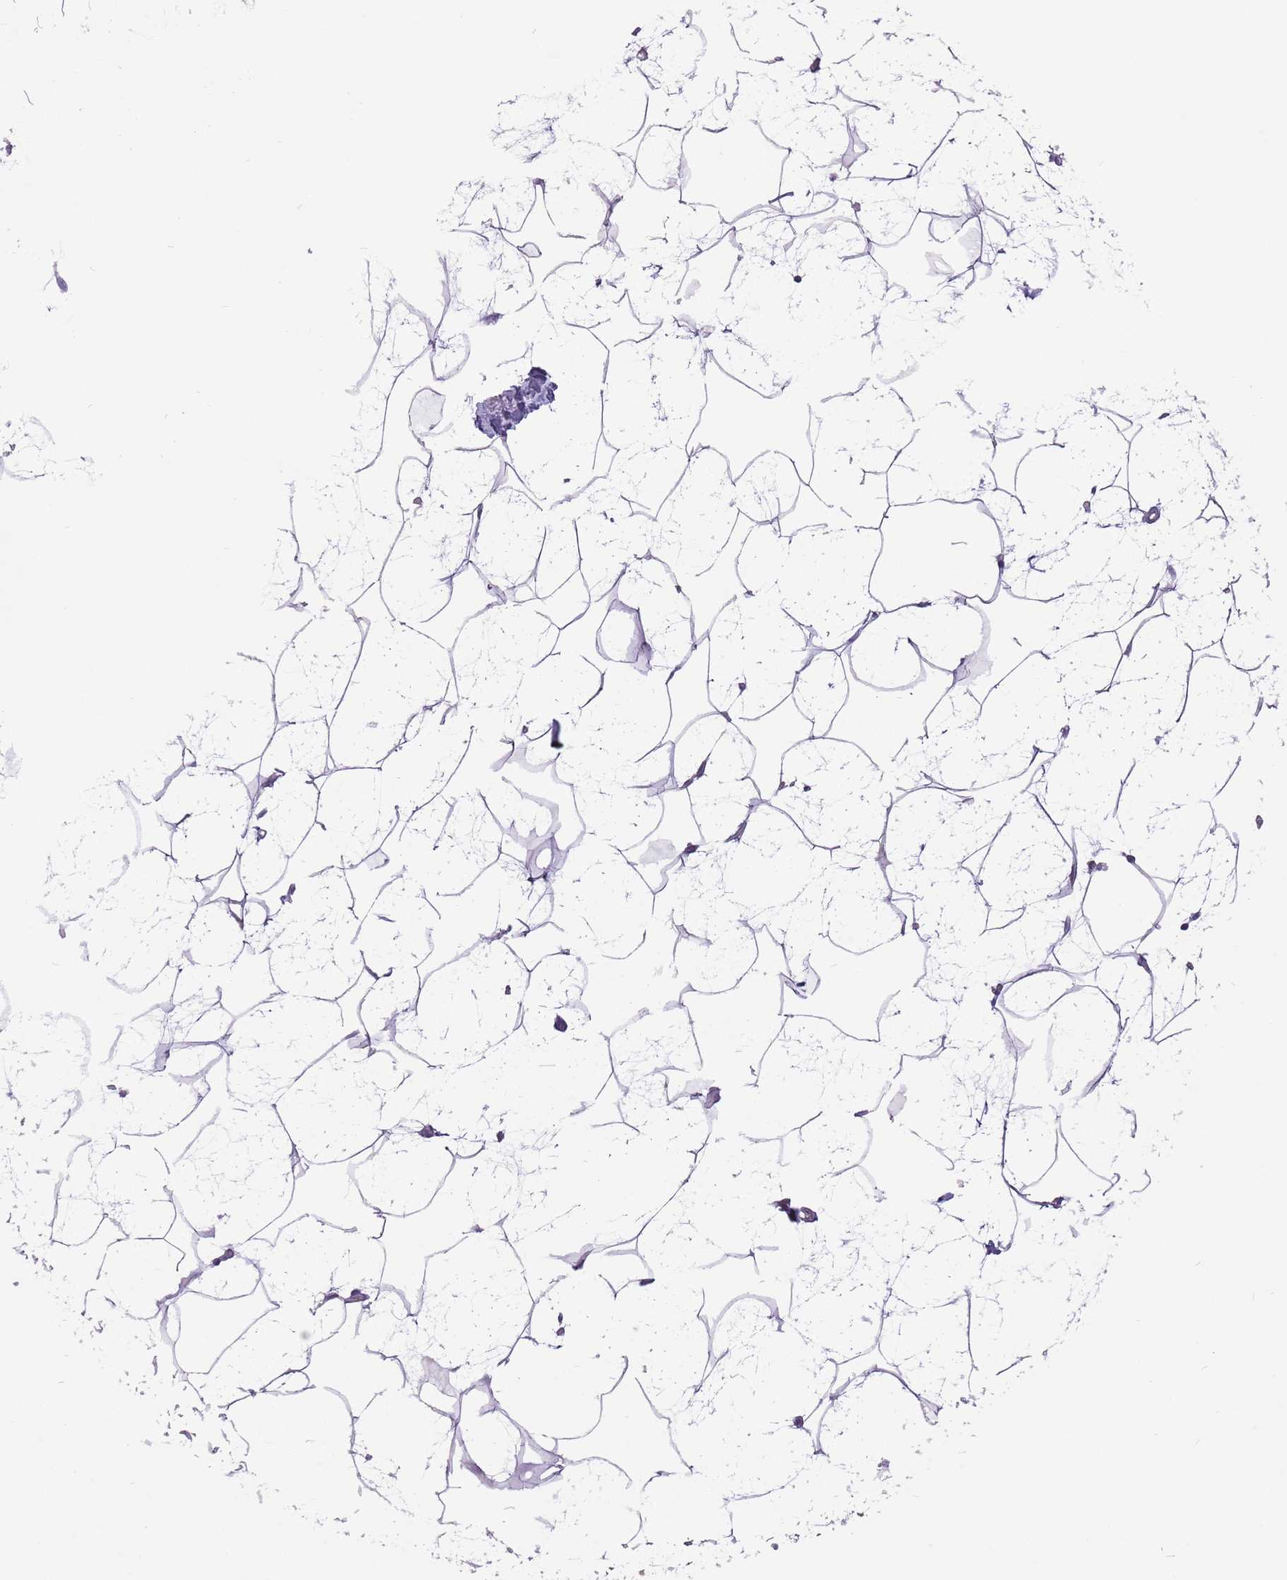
{"staining": {"intensity": "negative", "quantity": "none", "location": "none"}, "tissue": "breast", "cell_type": "Adipocytes", "image_type": "normal", "snomed": [{"axis": "morphology", "description": "Normal tissue, NOS"}, {"axis": "morphology", "description": "Lobular carcinoma"}, {"axis": "topography", "description": "Breast"}], "caption": "Immunohistochemistry (IHC) image of normal breast: human breast stained with DAB demonstrates no significant protein positivity in adipocytes.", "gene": "CELF6", "patient": {"sex": "female", "age": 62}}